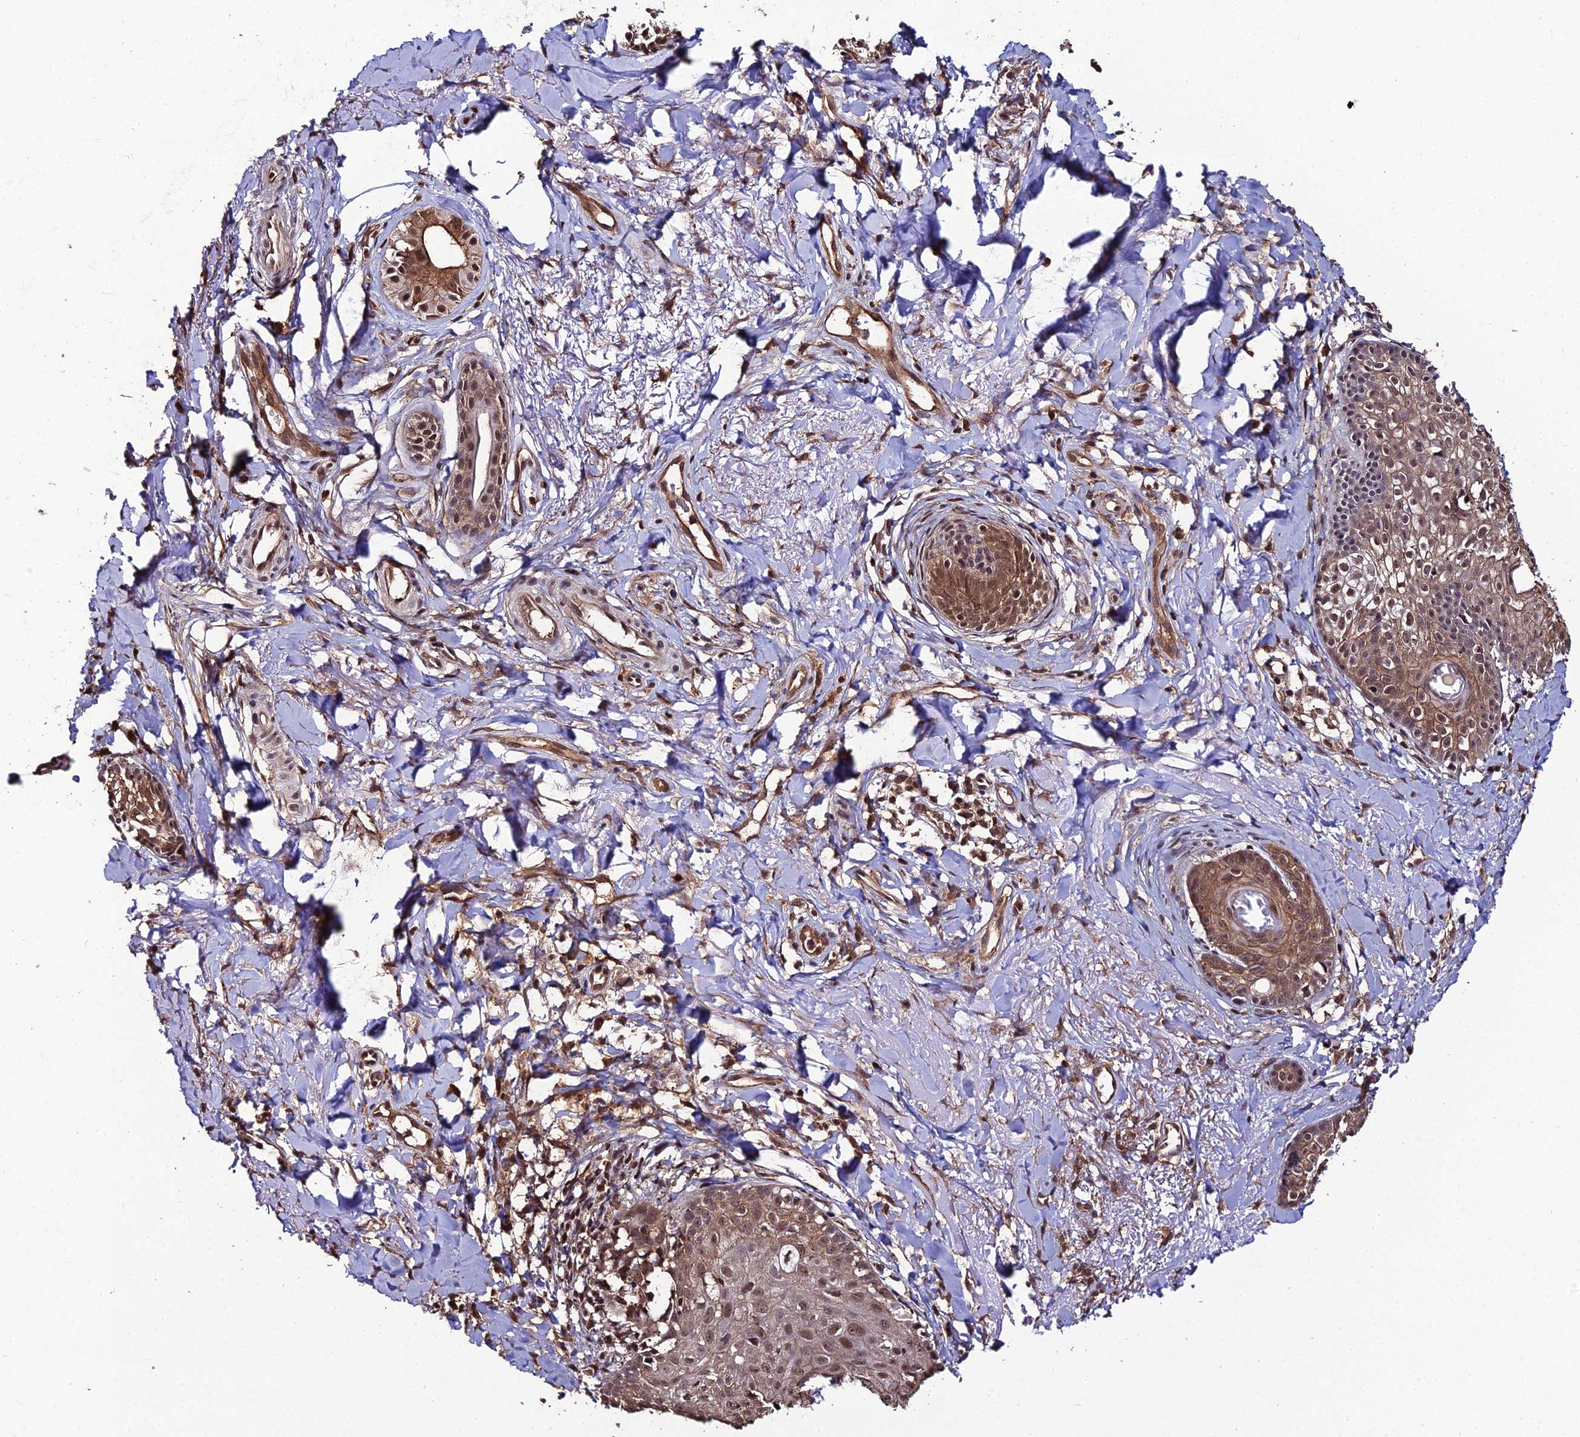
{"staining": {"intensity": "moderate", "quantity": ">75%", "location": "cytoplasmic/membranous,nuclear"}, "tissue": "skin cancer", "cell_type": "Tumor cells", "image_type": "cancer", "snomed": [{"axis": "morphology", "description": "Basal cell carcinoma"}, {"axis": "topography", "description": "Skin"}], "caption": "Brown immunohistochemical staining in skin basal cell carcinoma reveals moderate cytoplasmic/membranous and nuclear positivity in approximately >75% of tumor cells. (IHC, brightfield microscopy, high magnification).", "gene": "PPP4C", "patient": {"sex": "female", "age": 76}}